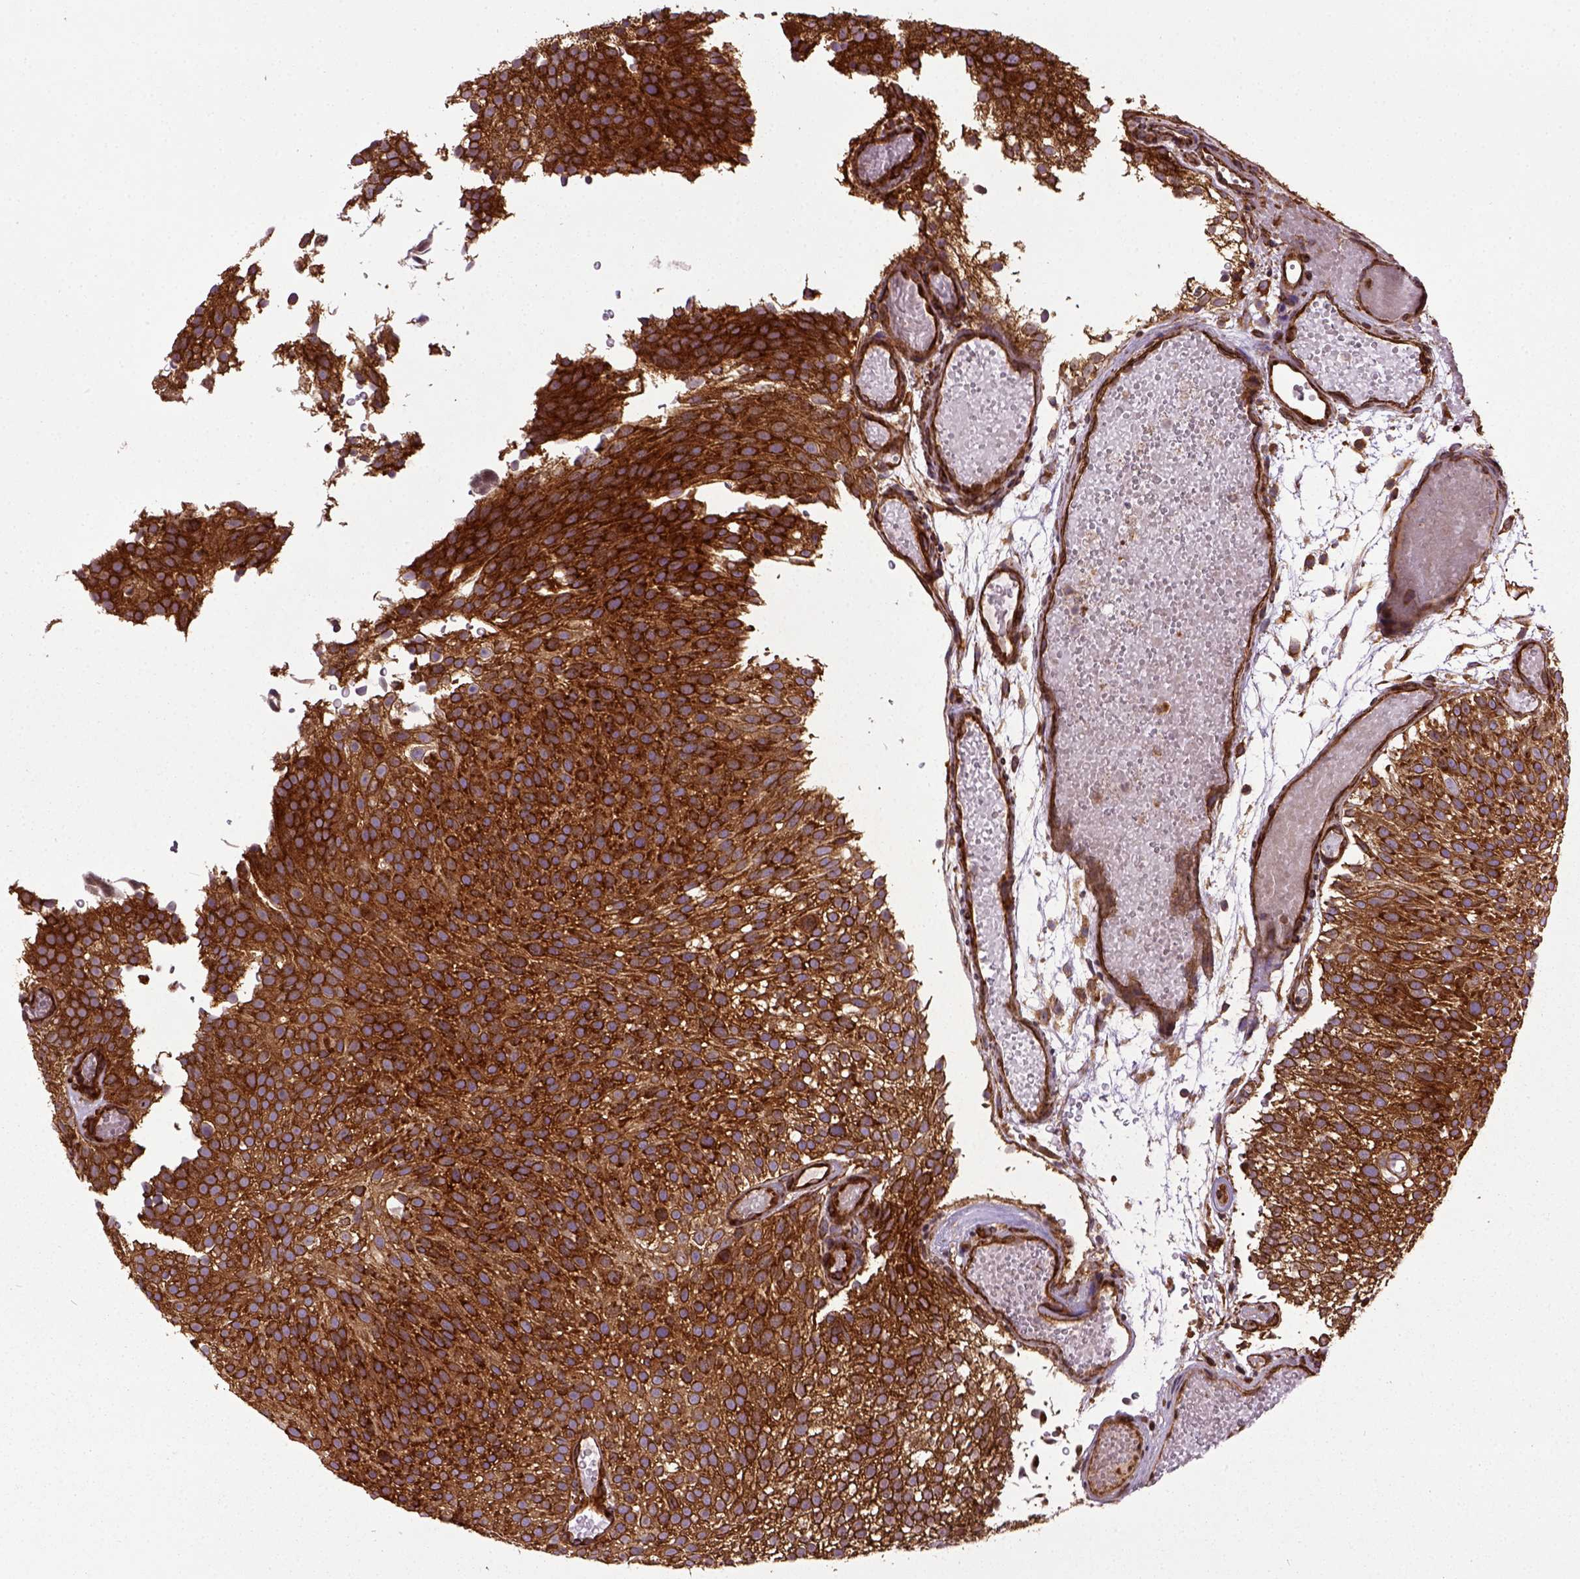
{"staining": {"intensity": "strong", "quantity": ">75%", "location": "cytoplasmic/membranous"}, "tissue": "urothelial cancer", "cell_type": "Tumor cells", "image_type": "cancer", "snomed": [{"axis": "morphology", "description": "Urothelial carcinoma, Low grade"}, {"axis": "topography", "description": "Urinary bladder"}], "caption": "A histopathology image of urothelial cancer stained for a protein shows strong cytoplasmic/membranous brown staining in tumor cells.", "gene": "CAPRIN1", "patient": {"sex": "male", "age": 78}}